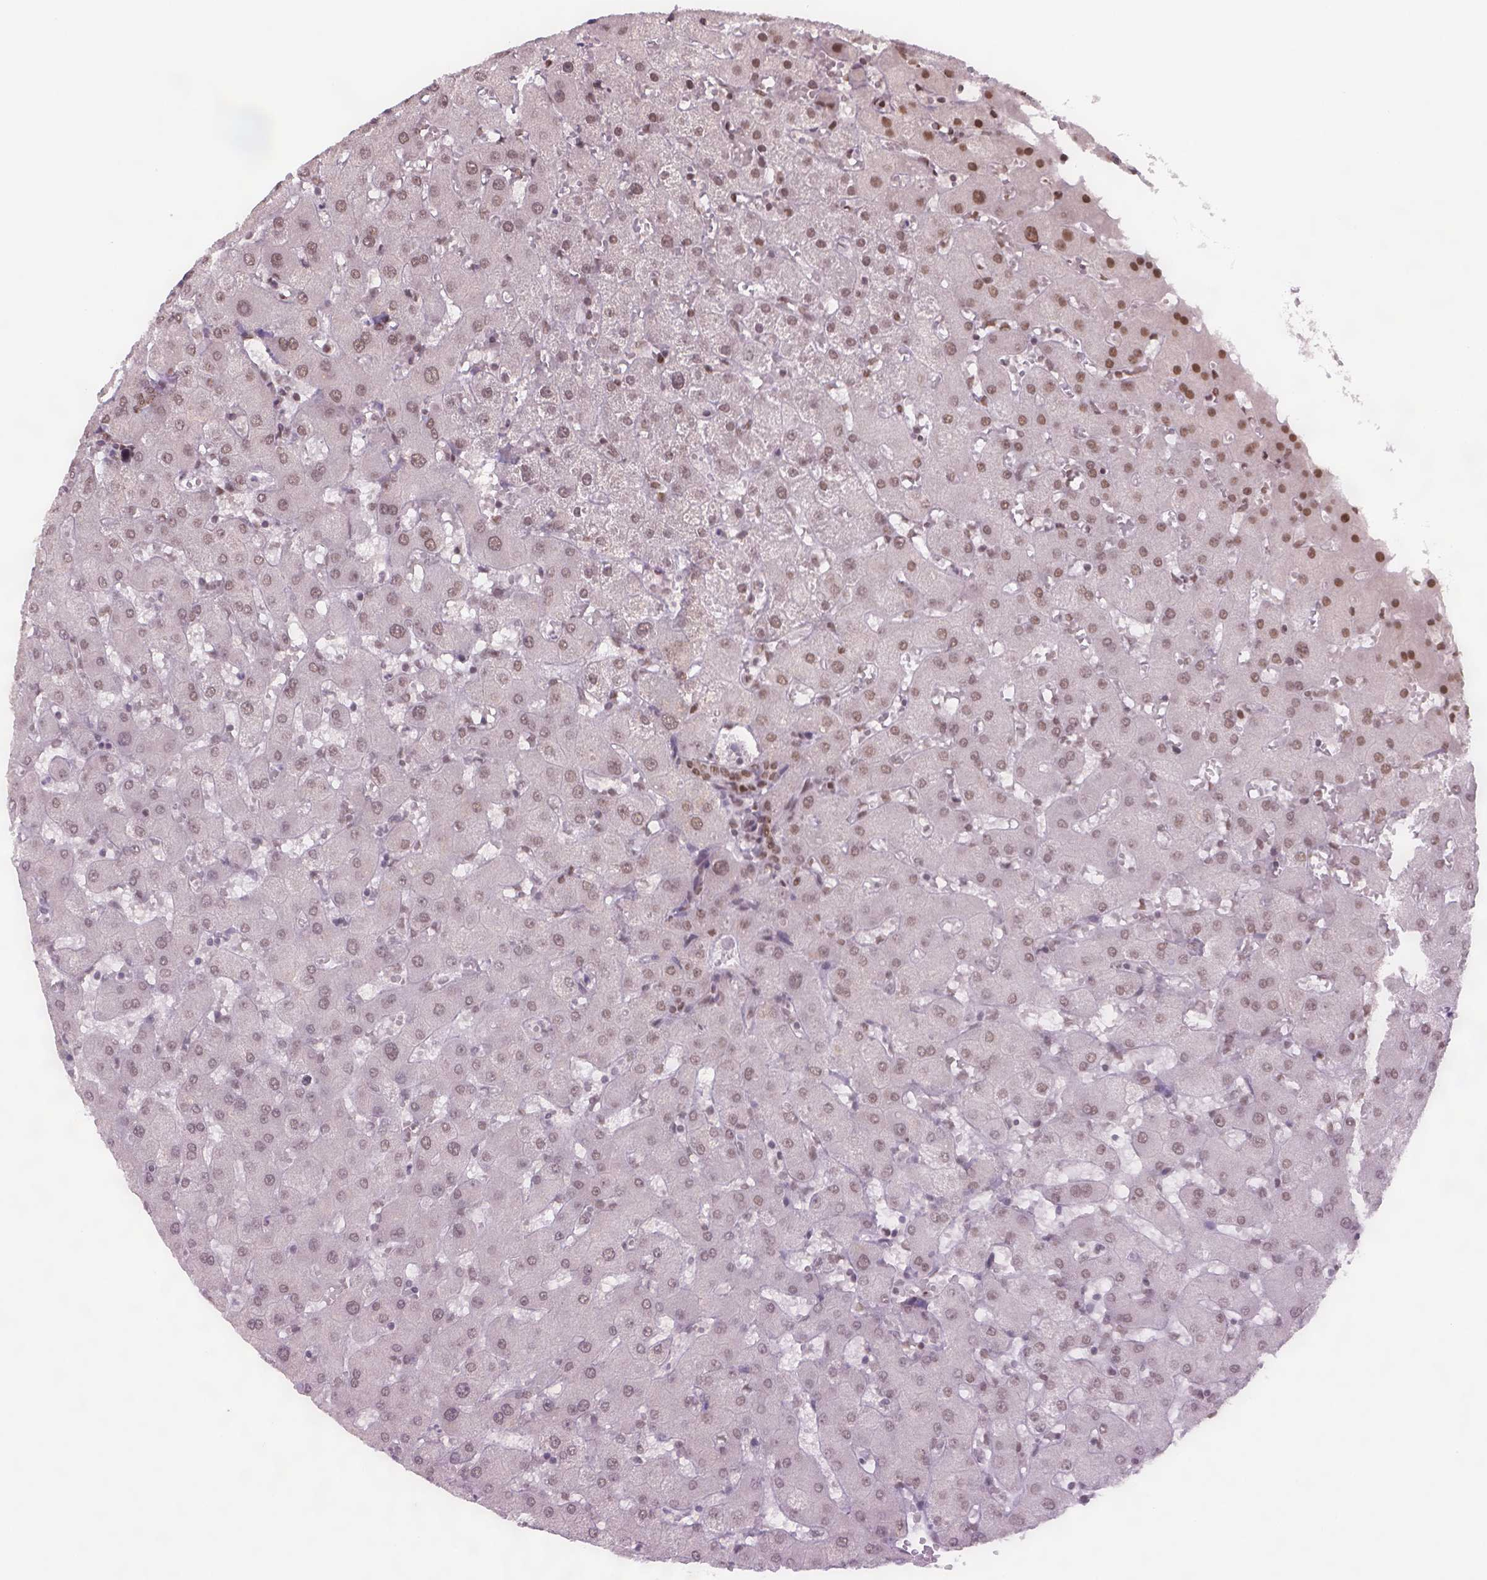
{"staining": {"intensity": "moderate", "quantity": ">75%", "location": "nuclear"}, "tissue": "liver", "cell_type": "Cholangiocytes", "image_type": "normal", "snomed": [{"axis": "morphology", "description": "Normal tissue, NOS"}, {"axis": "topography", "description": "Liver"}], "caption": "A brown stain labels moderate nuclear expression of a protein in cholangiocytes of normal human liver.", "gene": "FANCE", "patient": {"sex": "female", "age": 63}}